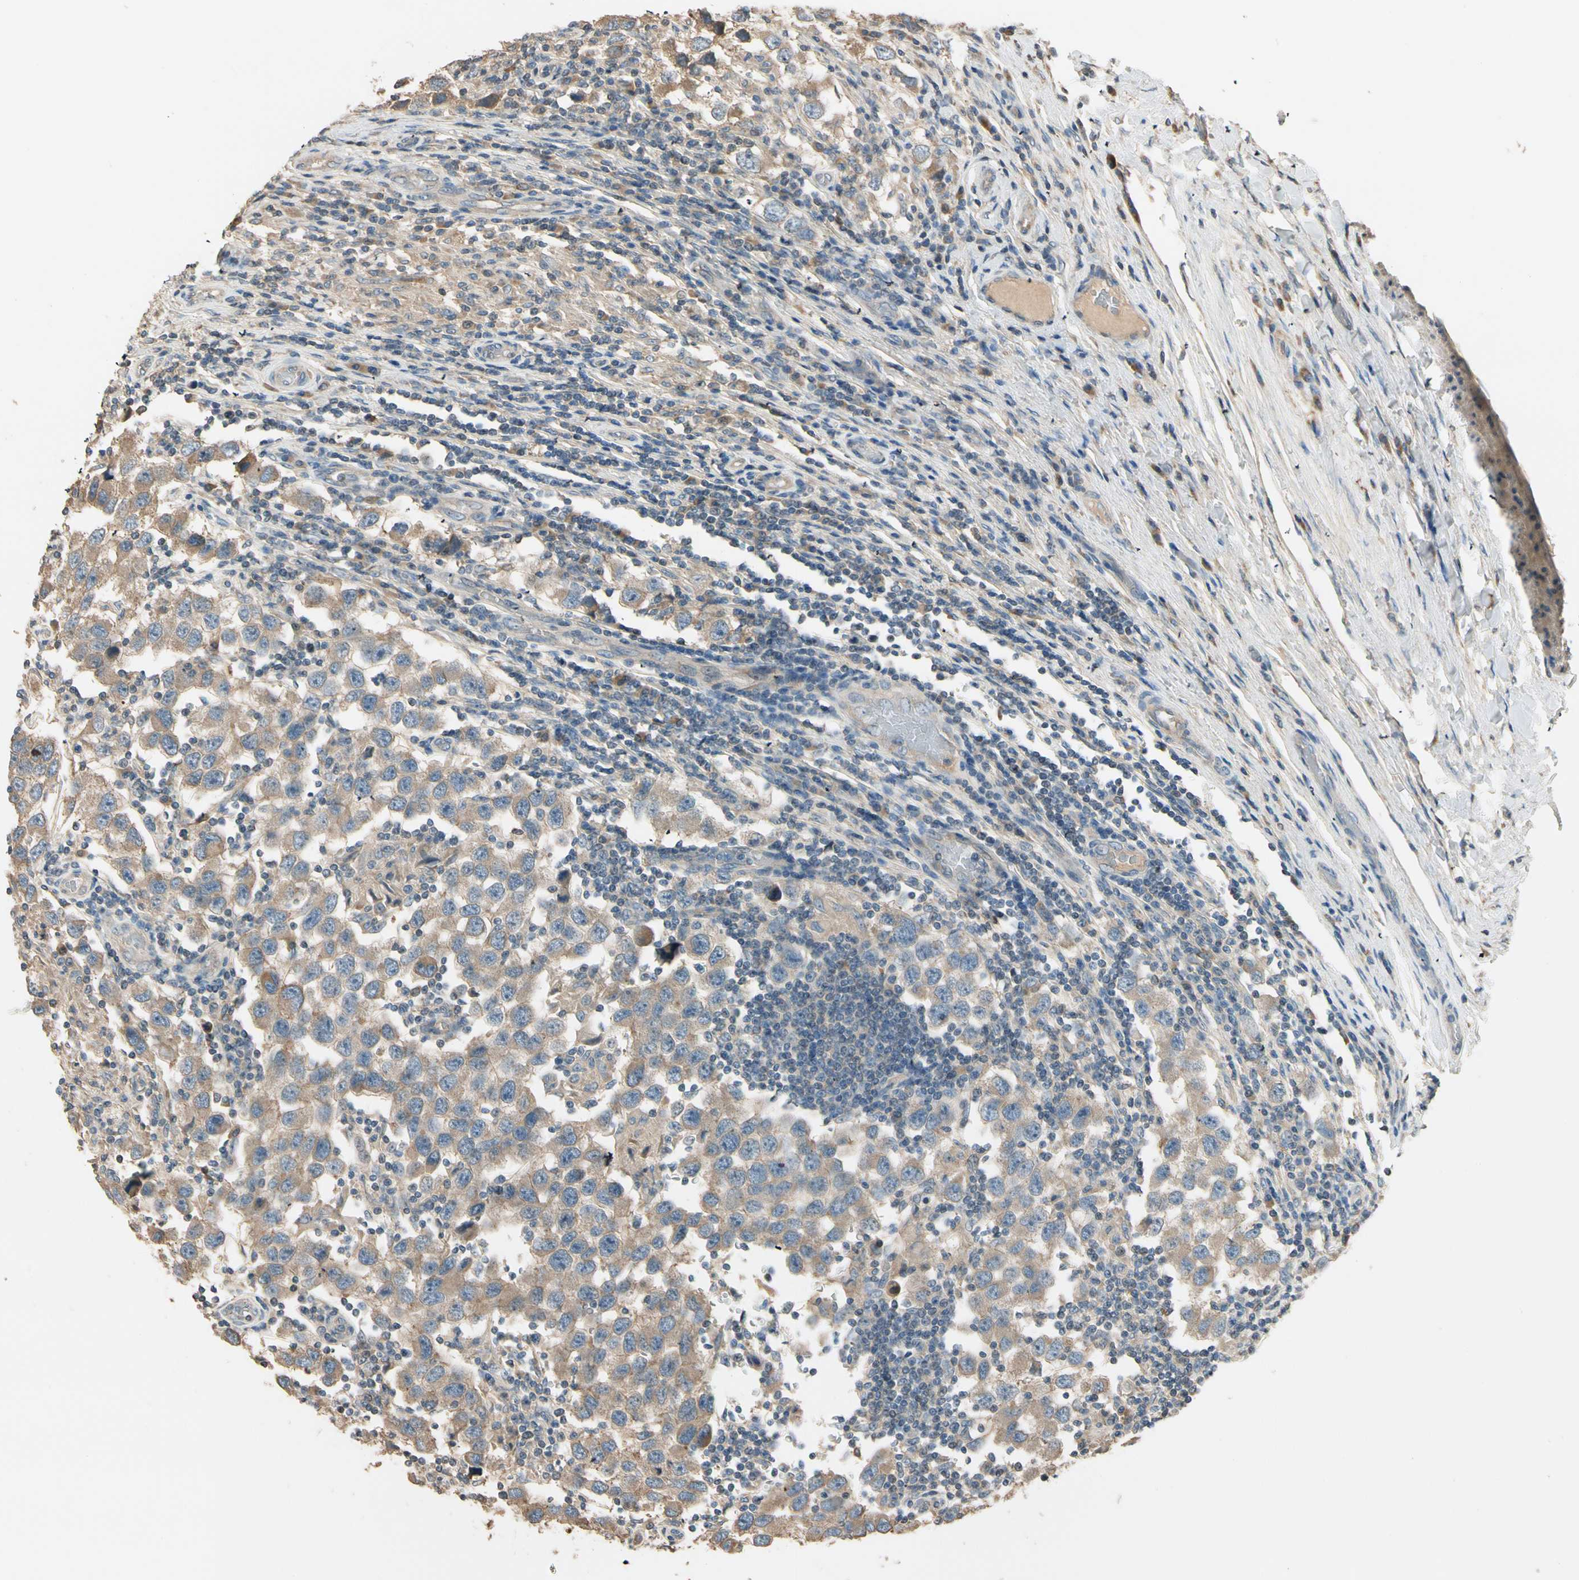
{"staining": {"intensity": "weak", "quantity": ">75%", "location": "cytoplasmic/membranous"}, "tissue": "testis cancer", "cell_type": "Tumor cells", "image_type": "cancer", "snomed": [{"axis": "morphology", "description": "Carcinoma, Embryonal, NOS"}, {"axis": "topography", "description": "Testis"}], "caption": "Tumor cells display weak cytoplasmic/membranous staining in about >75% of cells in testis embryonal carcinoma.", "gene": "TNFRSF21", "patient": {"sex": "male", "age": 21}}